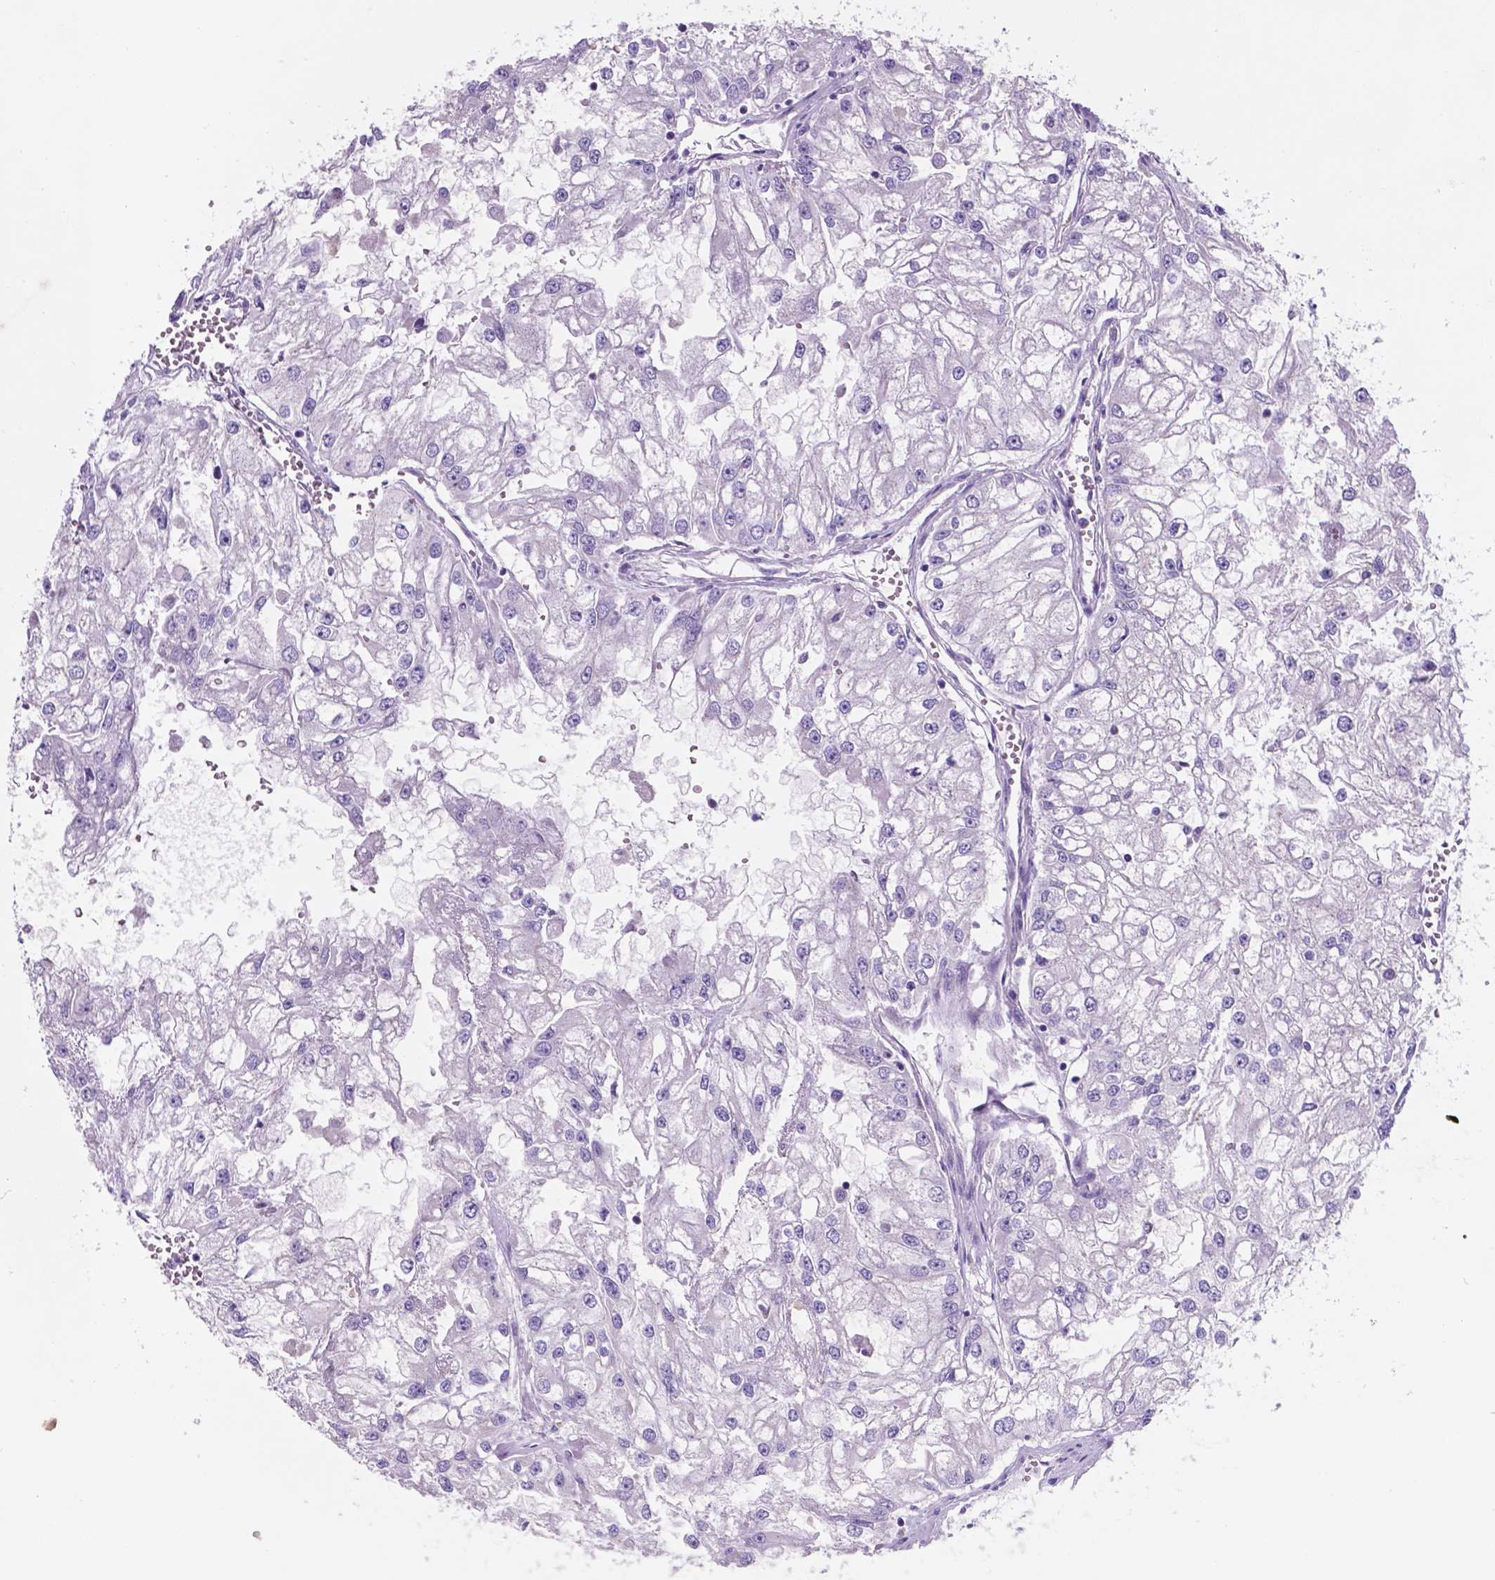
{"staining": {"intensity": "negative", "quantity": "none", "location": "none"}, "tissue": "renal cancer", "cell_type": "Tumor cells", "image_type": "cancer", "snomed": [{"axis": "morphology", "description": "Adenocarcinoma, NOS"}, {"axis": "topography", "description": "Kidney"}], "caption": "This histopathology image is of renal adenocarcinoma stained with IHC to label a protein in brown with the nuclei are counter-stained blue. There is no positivity in tumor cells.", "gene": "EBLN2", "patient": {"sex": "male", "age": 59}}